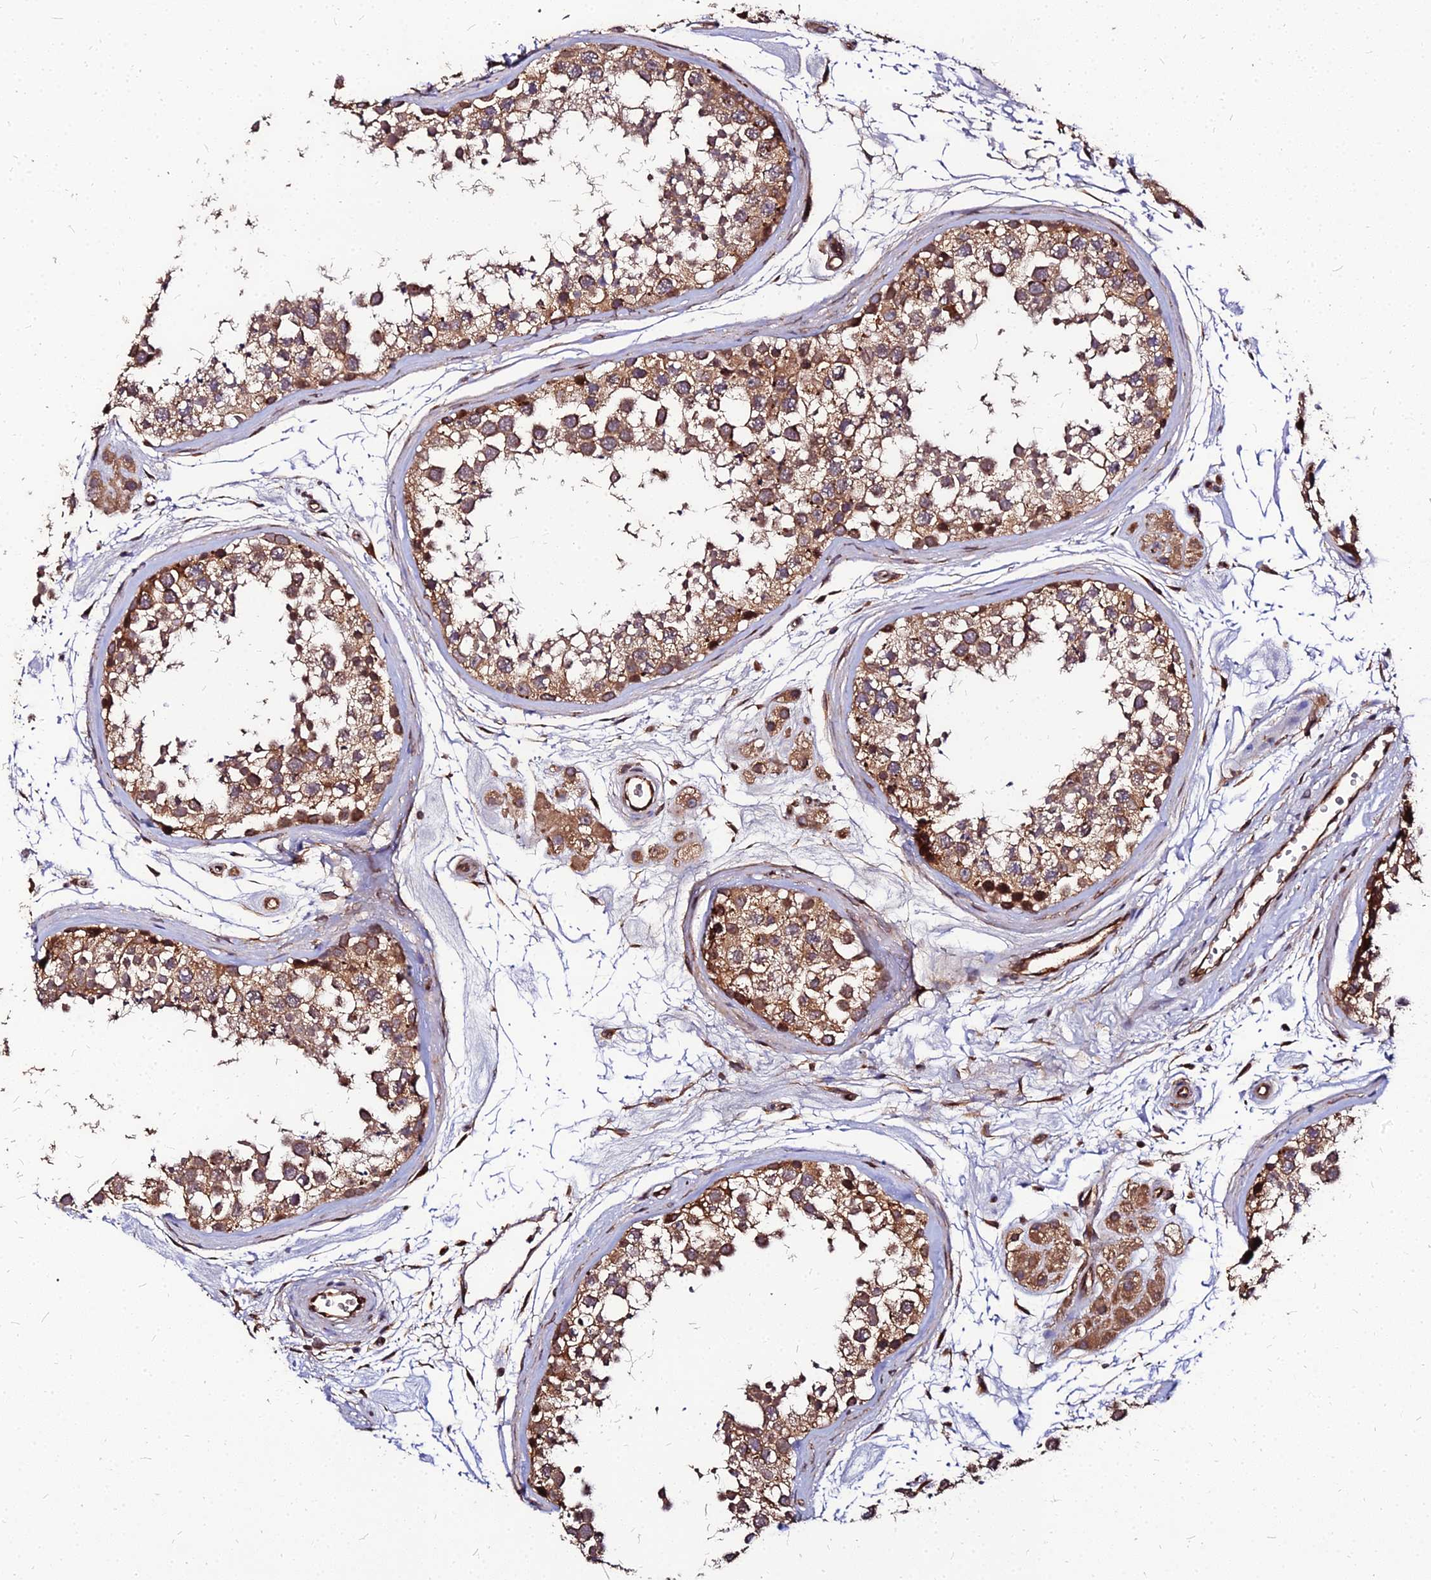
{"staining": {"intensity": "moderate", "quantity": ">75%", "location": "cytoplasmic/membranous"}, "tissue": "testis", "cell_type": "Cells in seminiferous ducts", "image_type": "normal", "snomed": [{"axis": "morphology", "description": "Normal tissue, NOS"}, {"axis": "topography", "description": "Testis"}], "caption": "Moderate cytoplasmic/membranous staining for a protein is seen in about >75% of cells in seminiferous ducts of benign testis using IHC.", "gene": "PDE4D", "patient": {"sex": "male", "age": 56}}